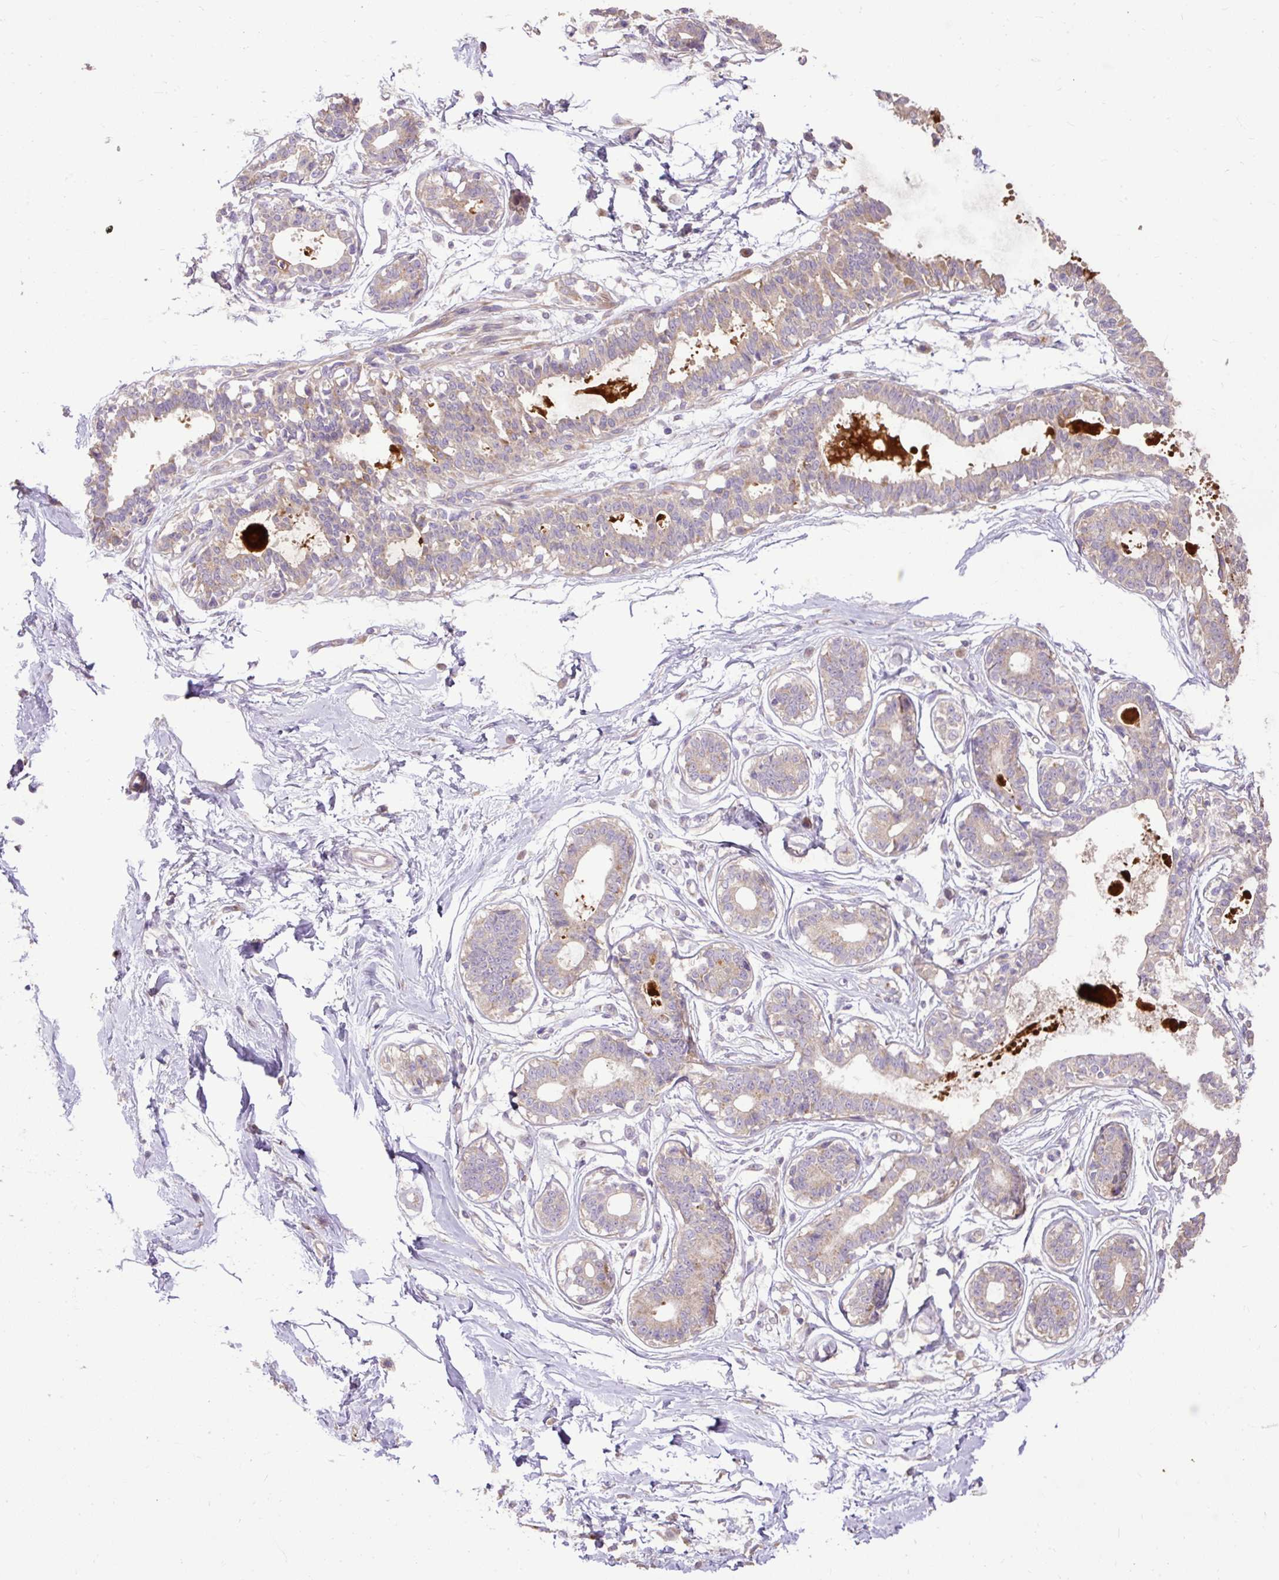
{"staining": {"intensity": "negative", "quantity": "none", "location": "none"}, "tissue": "breast", "cell_type": "Adipocytes", "image_type": "normal", "snomed": [{"axis": "morphology", "description": "Normal tissue, NOS"}, {"axis": "topography", "description": "Breast"}], "caption": "Adipocytes are negative for protein expression in unremarkable human breast. The staining is performed using DAB brown chromogen with nuclei counter-stained in using hematoxylin.", "gene": "ABR", "patient": {"sex": "female", "age": 45}}